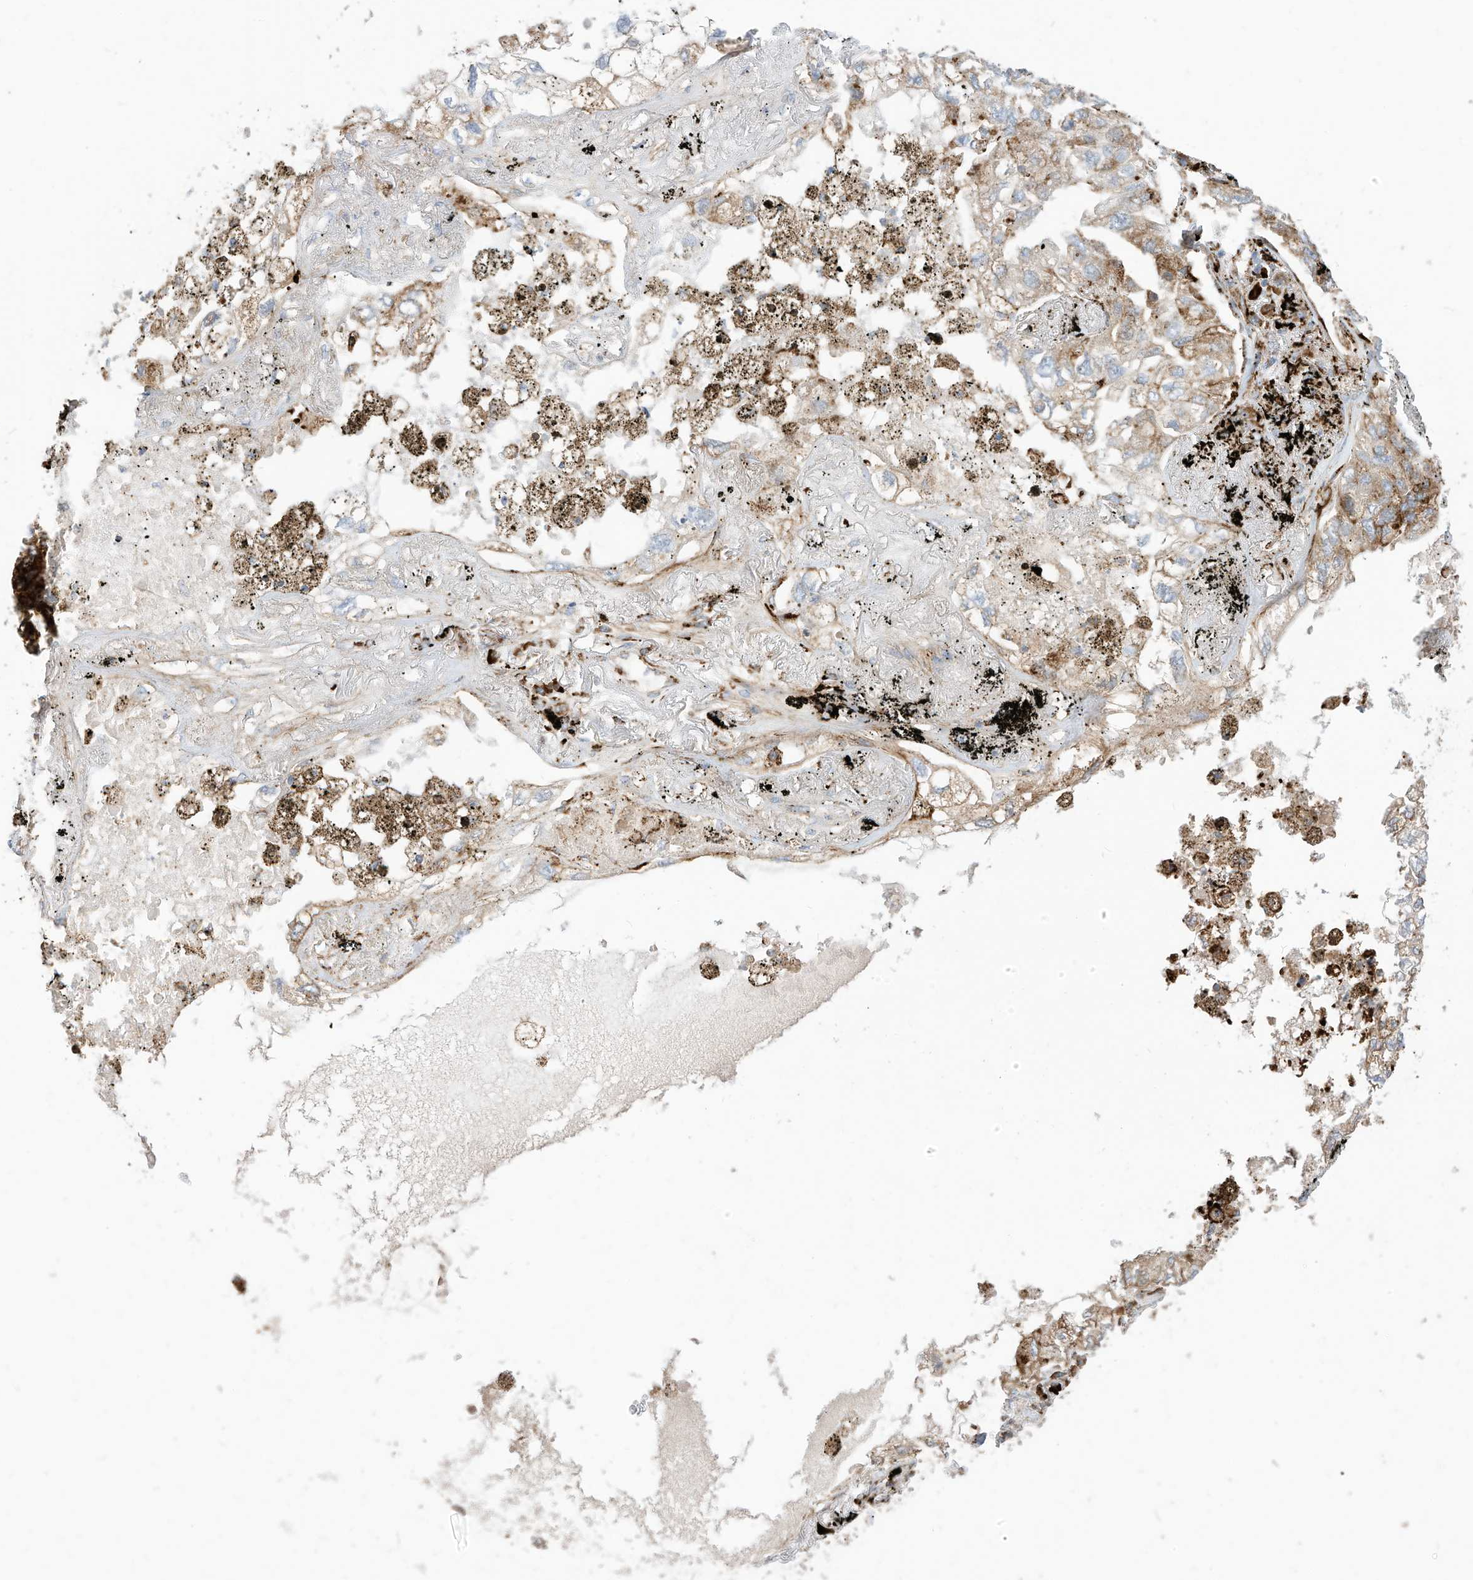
{"staining": {"intensity": "moderate", "quantity": "<25%", "location": "cytoplasmic/membranous"}, "tissue": "lung cancer", "cell_type": "Tumor cells", "image_type": "cancer", "snomed": [{"axis": "morphology", "description": "Adenocarcinoma, NOS"}, {"axis": "topography", "description": "Lung"}], "caption": "Immunohistochemistry (DAB (3,3'-diaminobenzidine)) staining of lung adenocarcinoma reveals moderate cytoplasmic/membranous protein expression in about <25% of tumor cells.", "gene": "TRNAU1AP", "patient": {"sex": "male", "age": 65}}